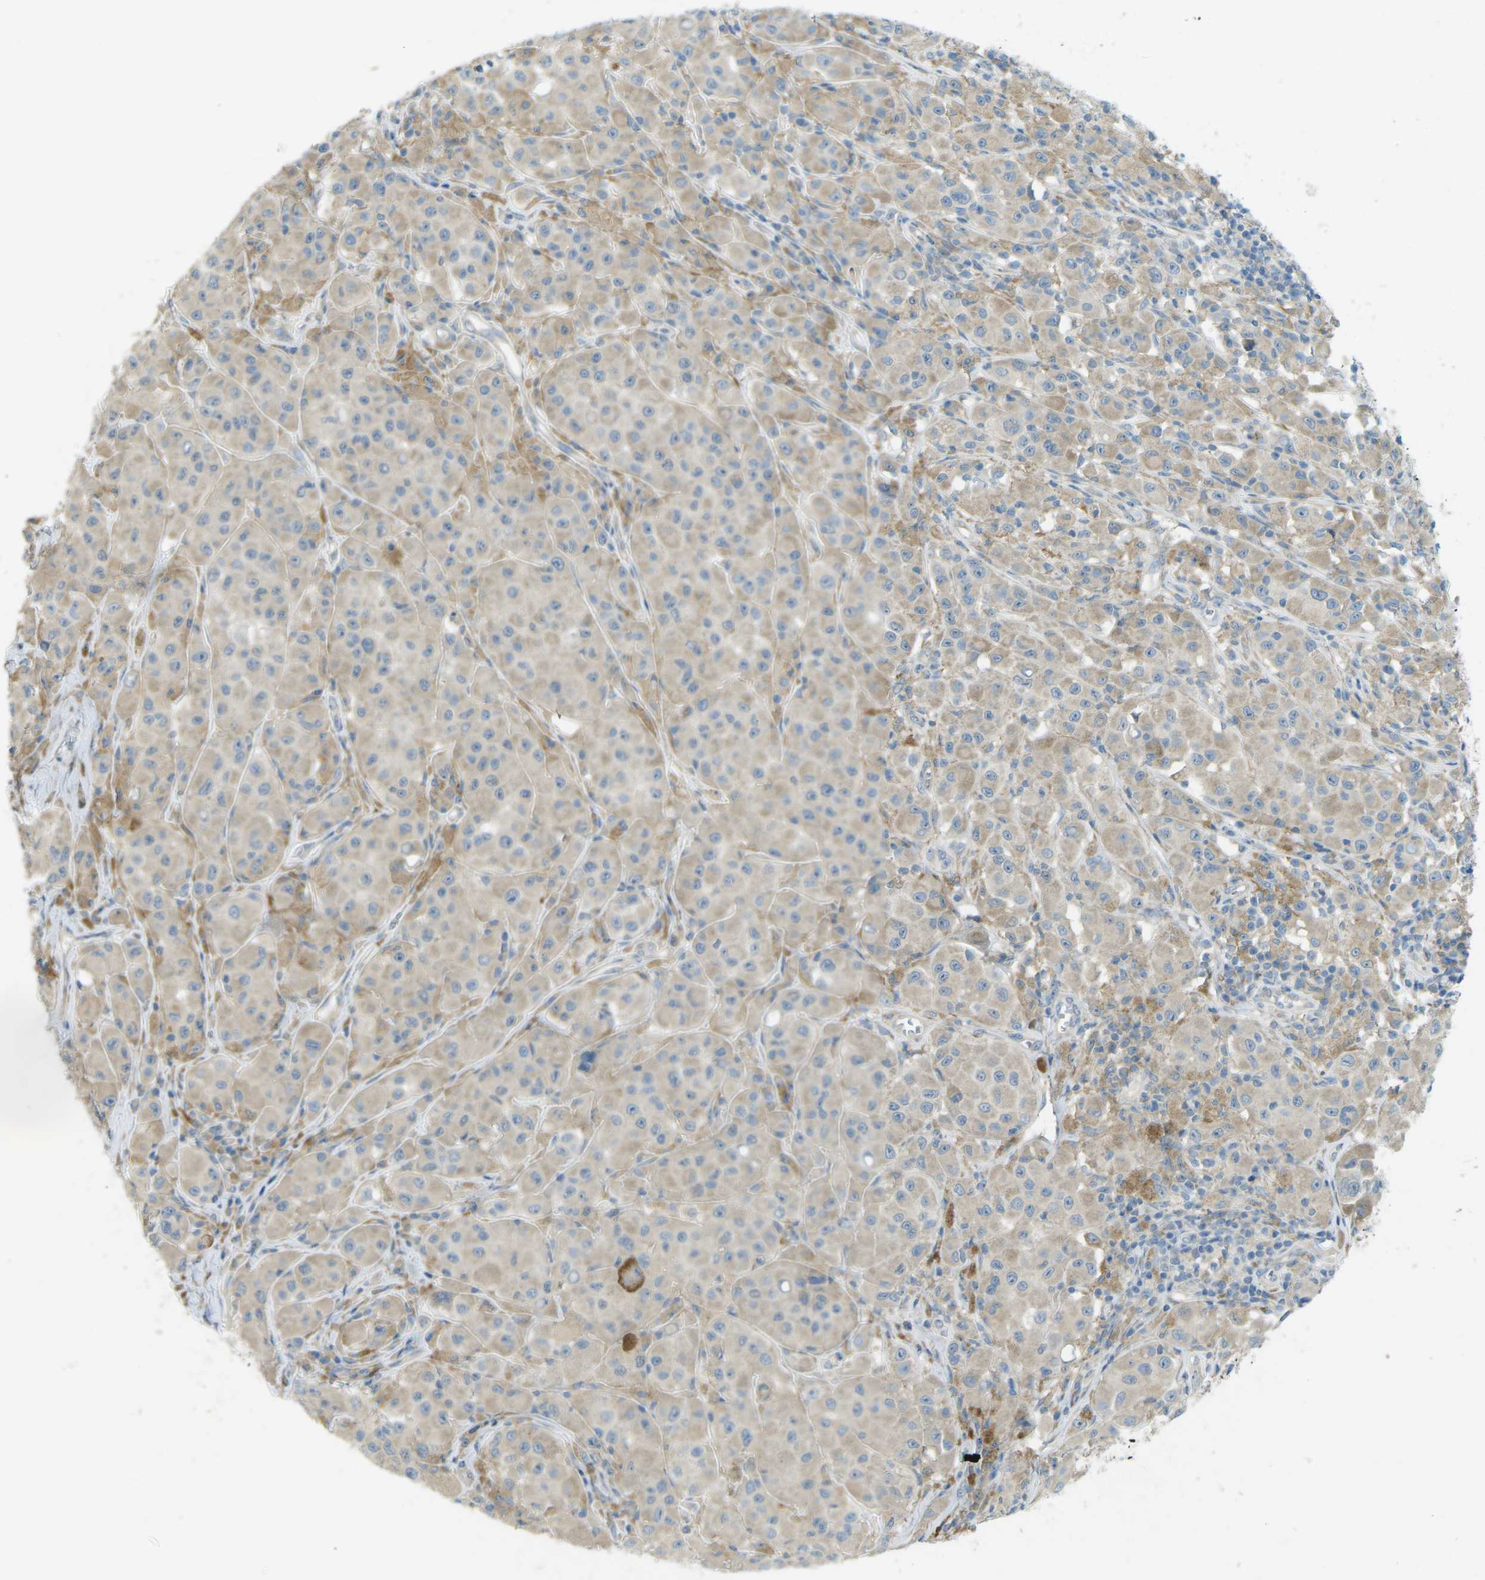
{"staining": {"intensity": "weak", "quantity": "25%-75%", "location": "cytoplasmic/membranous"}, "tissue": "melanoma", "cell_type": "Tumor cells", "image_type": "cancer", "snomed": [{"axis": "morphology", "description": "Malignant melanoma, NOS"}, {"axis": "topography", "description": "Skin"}], "caption": "This histopathology image exhibits melanoma stained with IHC to label a protein in brown. The cytoplasmic/membranous of tumor cells show weak positivity for the protein. Nuclei are counter-stained blue.", "gene": "MYLK4", "patient": {"sex": "male", "age": 84}}